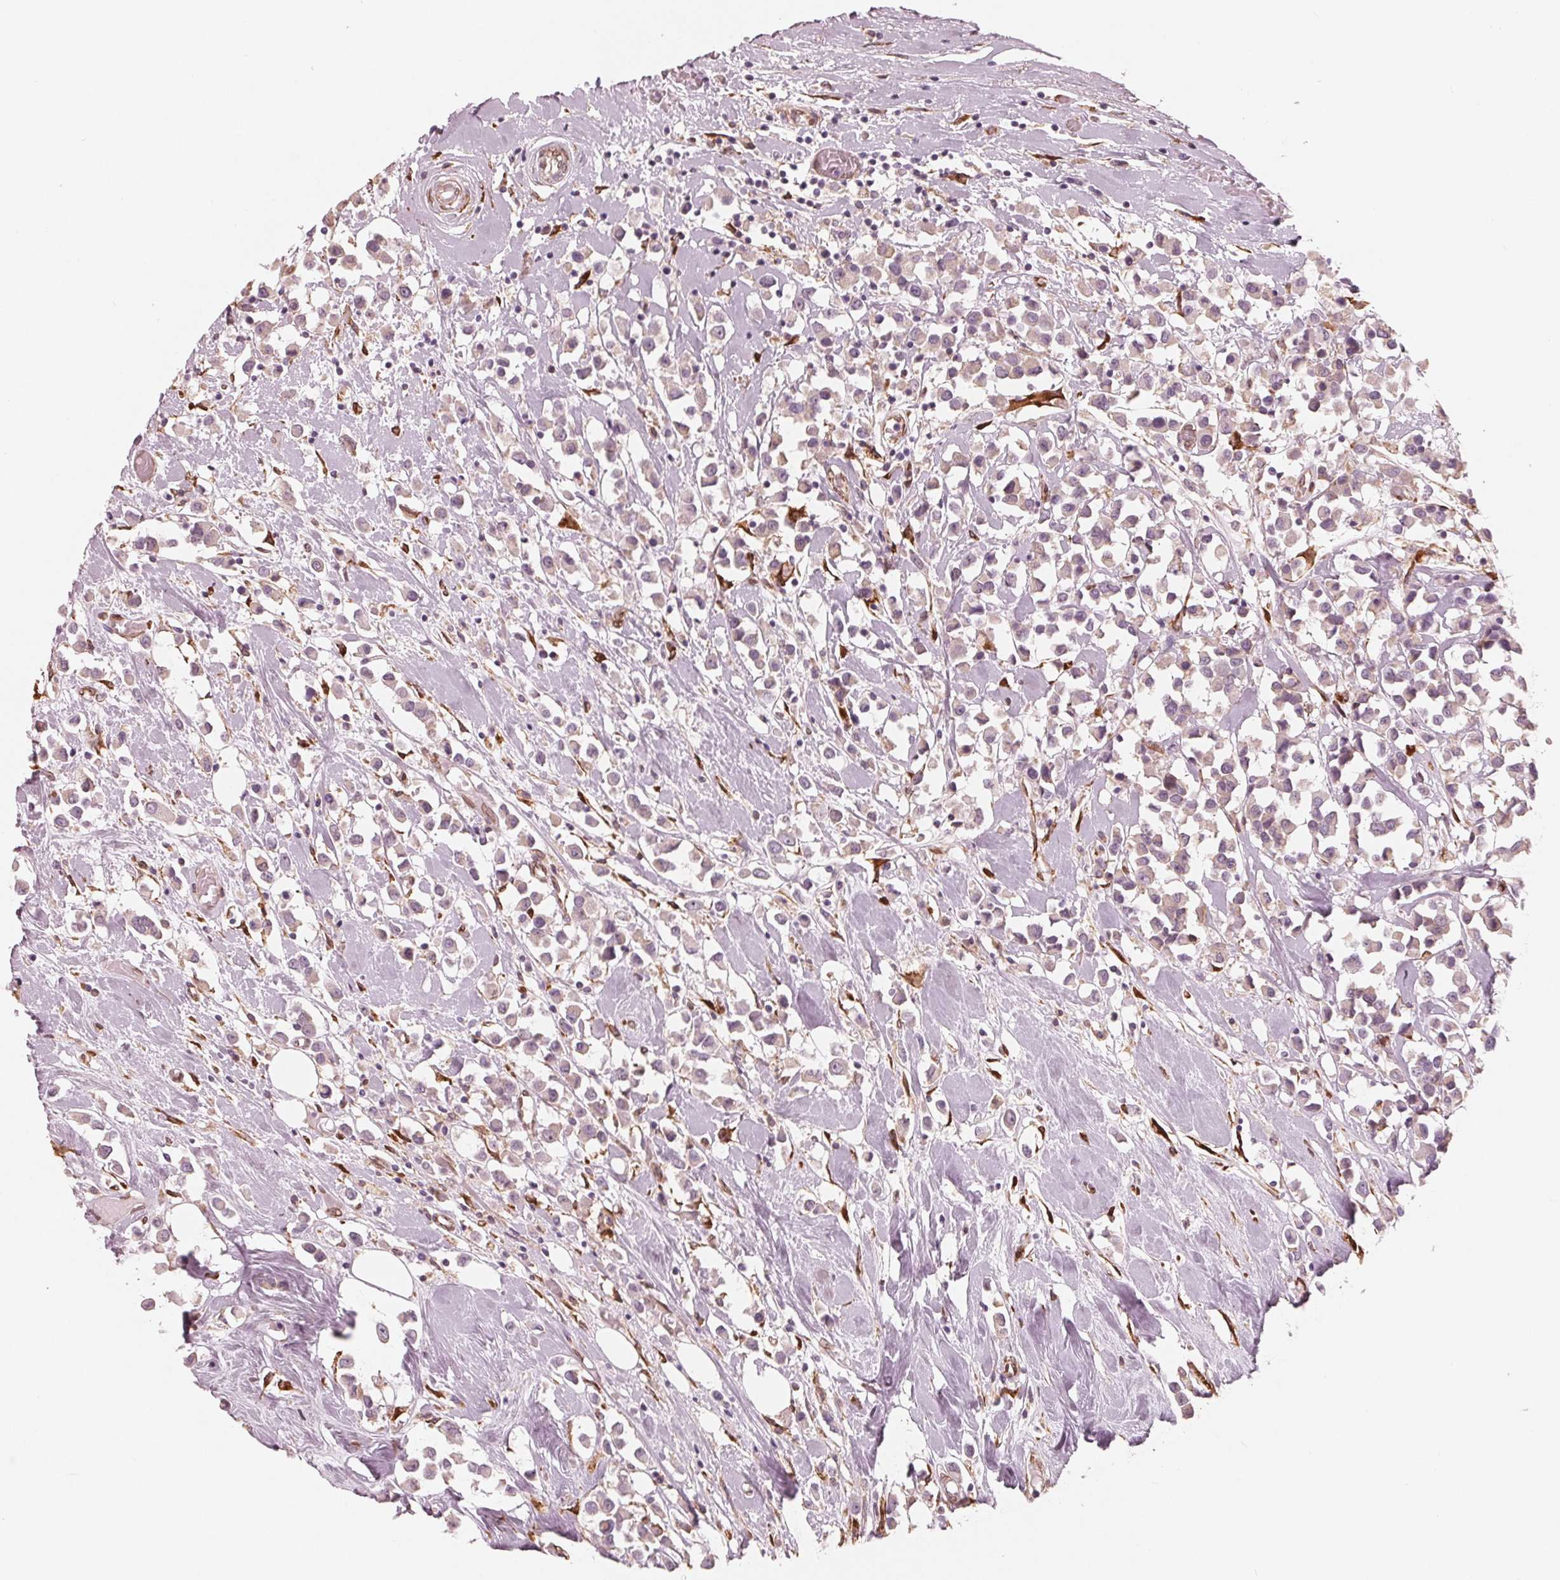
{"staining": {"intensity": "negative", "quantity": "none", "location": "none"}, "tissue": "breast cancer", "cell_type": "Tumor cells", "image_type": "cancer", "snomed": [{"axis": "morphology", "description": "Duct carcinoma"}, {"axis": "topography", "description": "Breast"}], "caption": "DAB immunohistochemical staining of human breast cancer displays no significant expression in tumor cells. Nuclei are stained in blue.", "gene": "IKBIP", "patient": {"sex": "female", "age": 61}}